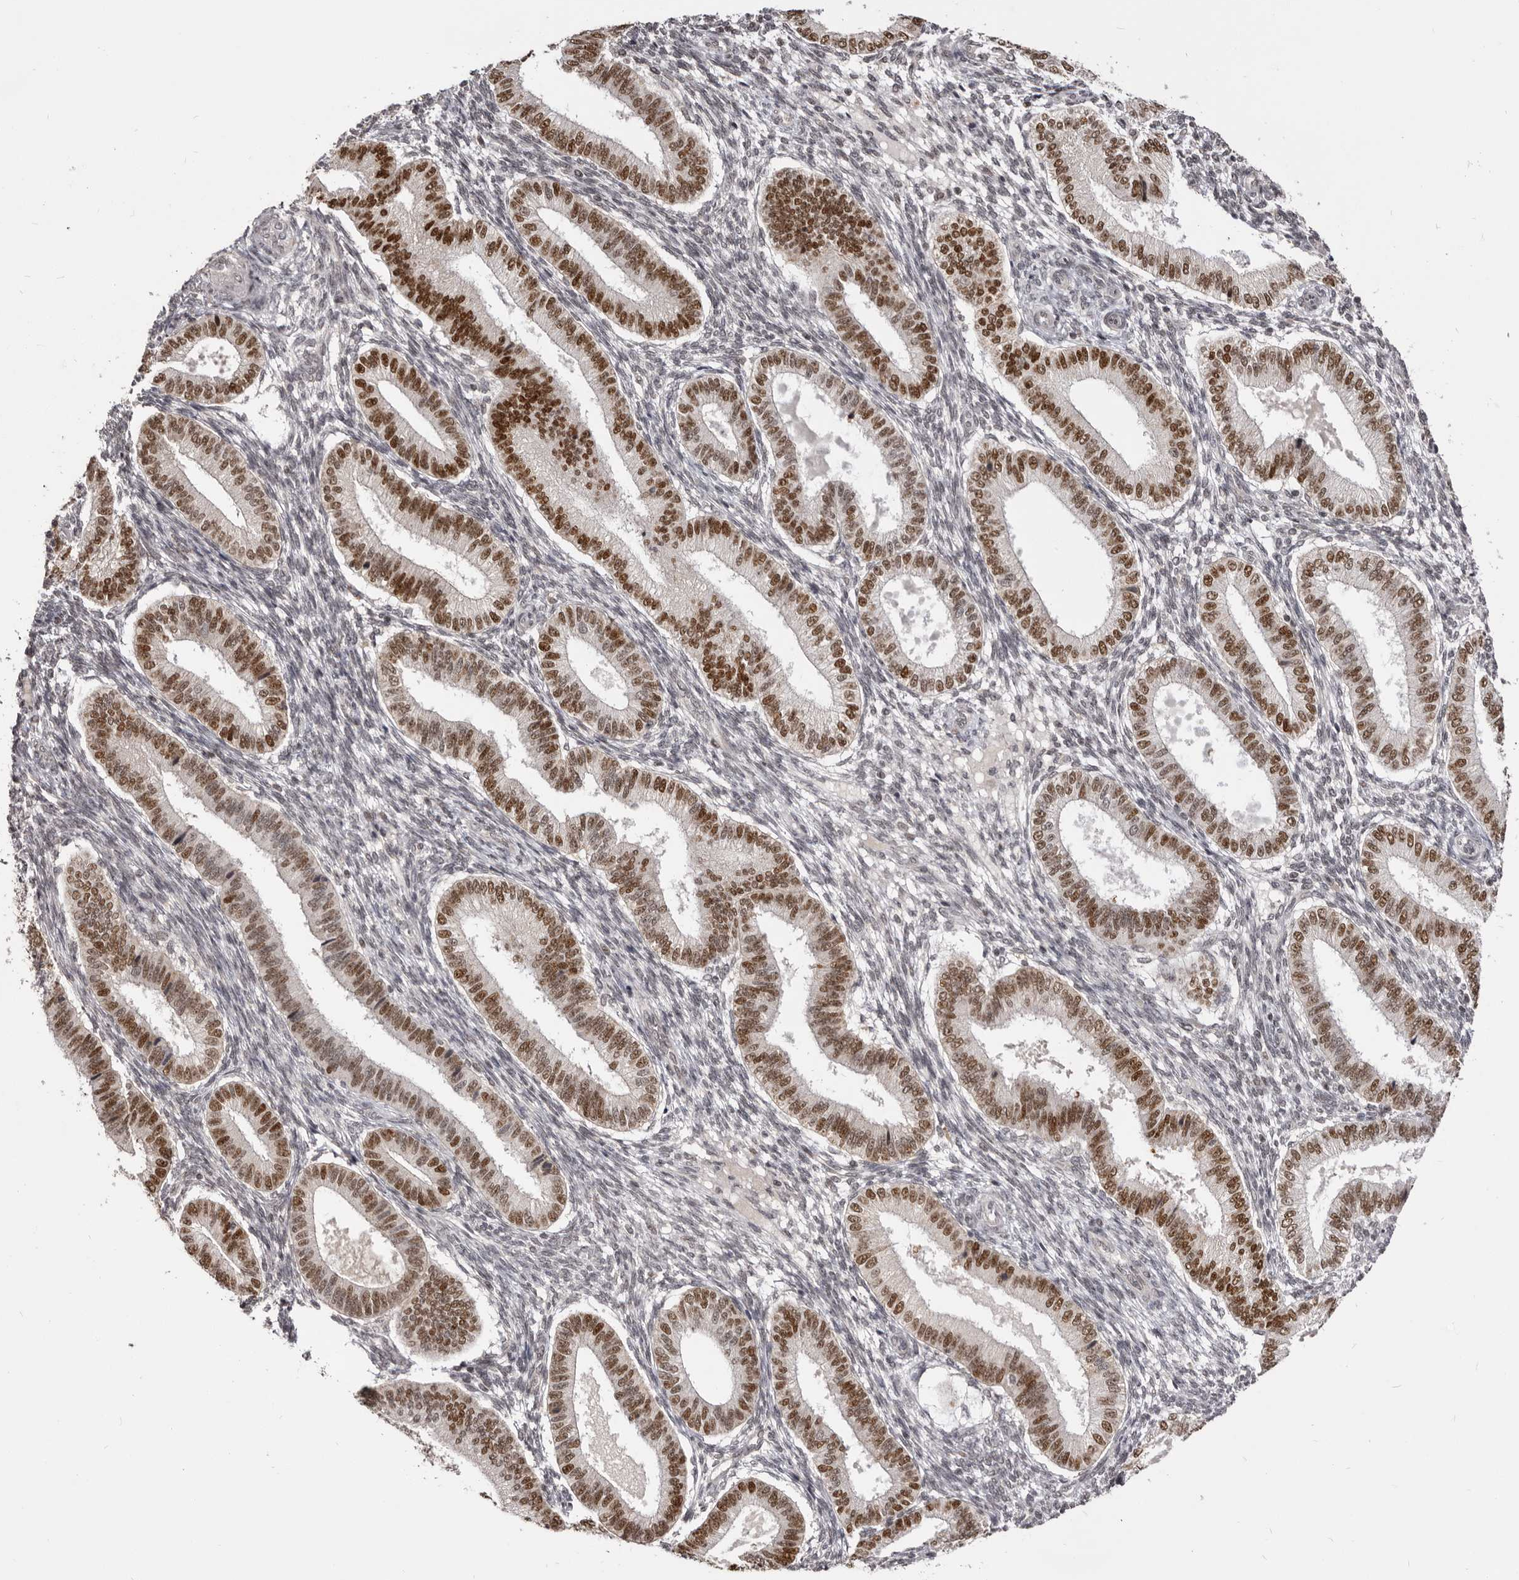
{"staining": {"intensity": "weak", "quantity": "<25%", "location": "cytoplasmic/membranous"}, "tissue": "endometrium", "cell_type": "Cells in endometrial stroma", "image_type": "normal", "snomed": [{"axis": "morphology", "description": "Normal tissue, NOS"}, {"axis": "topography", "description": "Endometrium"}], "caption": "Human endometrium stained for a protein using IHC demonstrates no expression in cells in endometrial stroma.", "gene": "THUMPD1", "patient": {"sex": "female", "age": 39}}